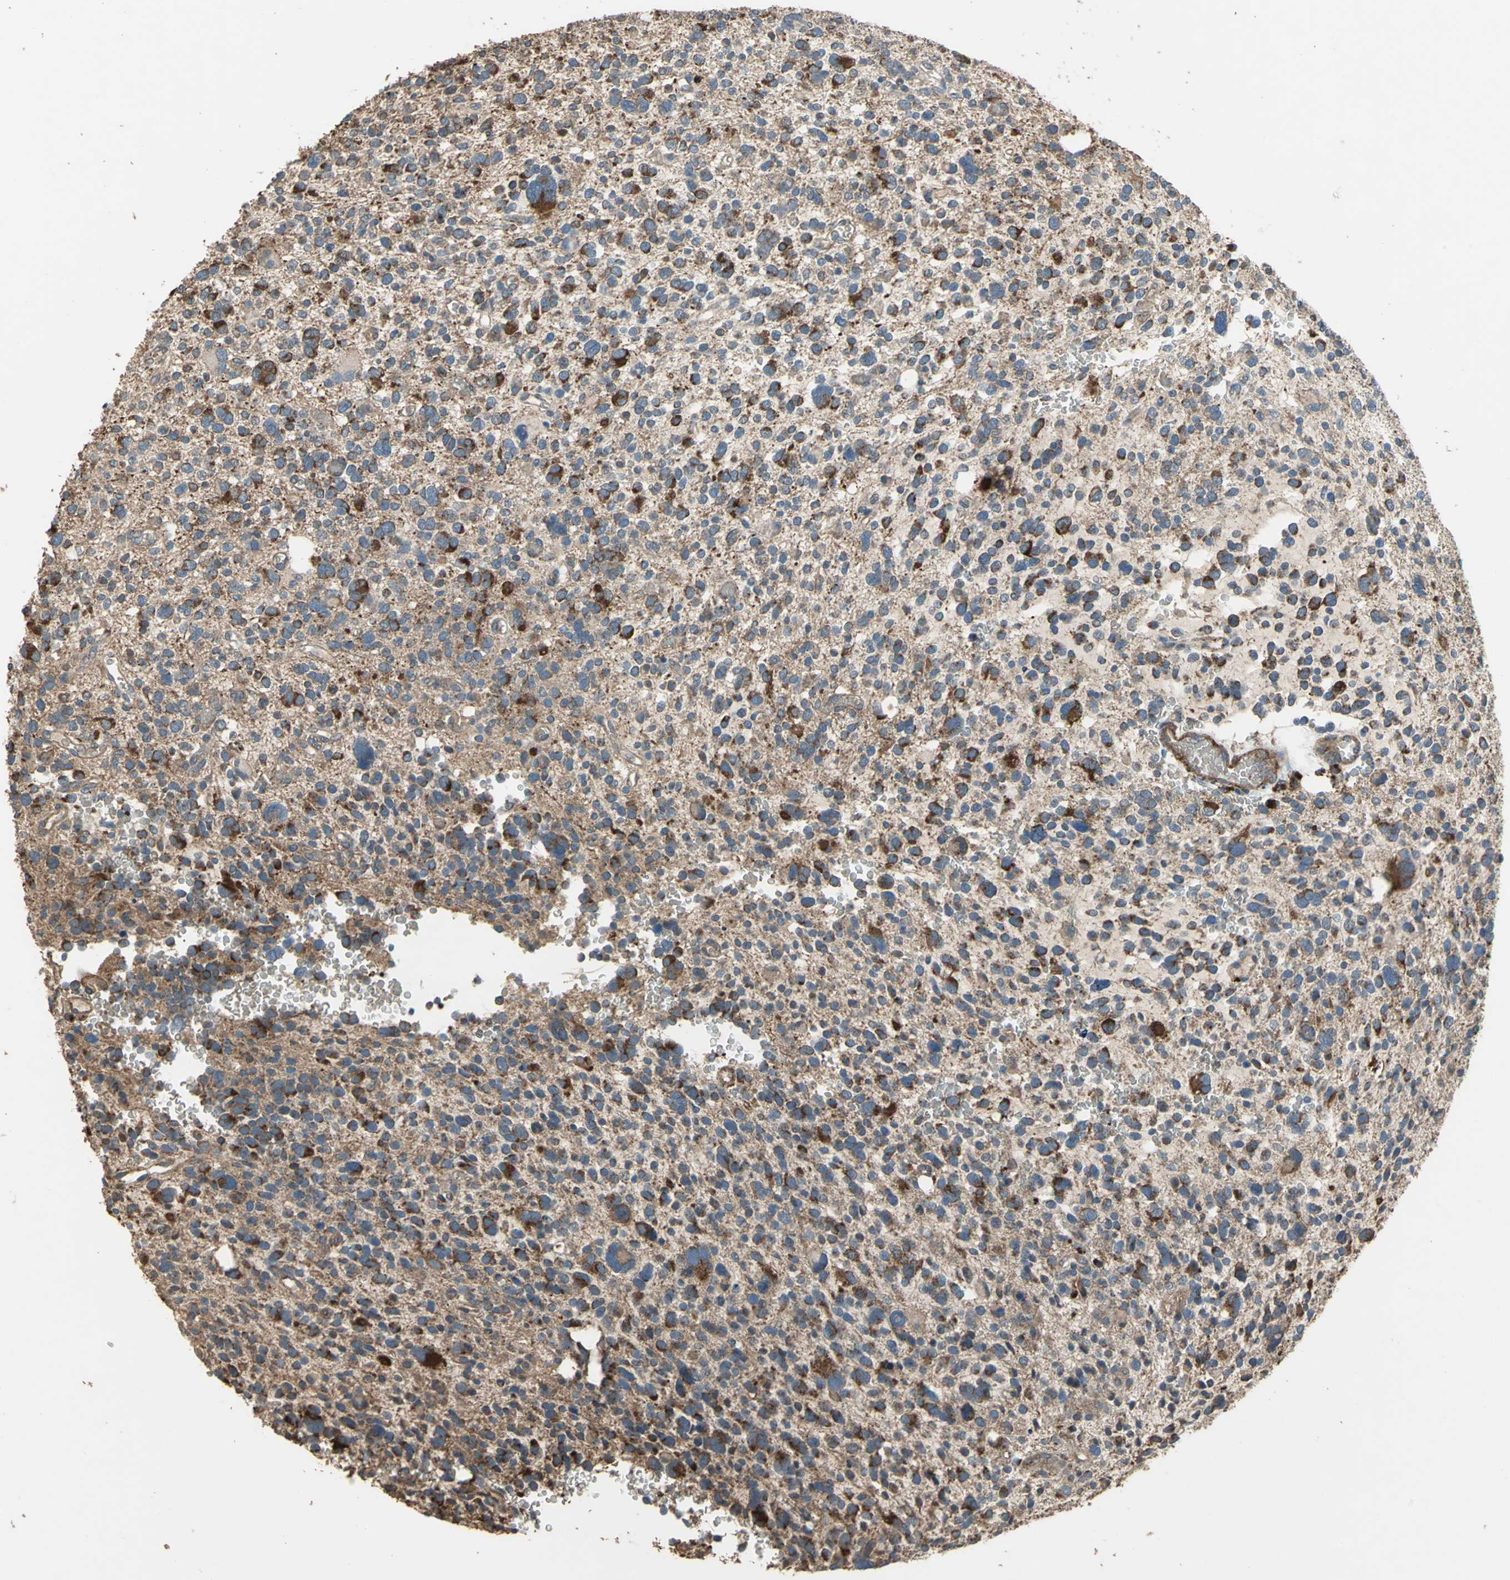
{"staining": {"intensity": "strong", "quantity": ">75%", "location": "cytoplasmic/membranous"}, "tissue": "glioma", "cell_type": "Tumor cells", "image_type": "cancer", "snomed": [{"axis": "morphology", "description": "Glioma, malignant, High grade"}, {"axis": "topography", "description": "Brain"}], "caption": "A micrograph of glioma stained for a protein reveals strong cytoplasmic/membranous brown staining in tumor cells.", "gene": "POLRMT", "patient": {"sex": "male", "age": 48}}